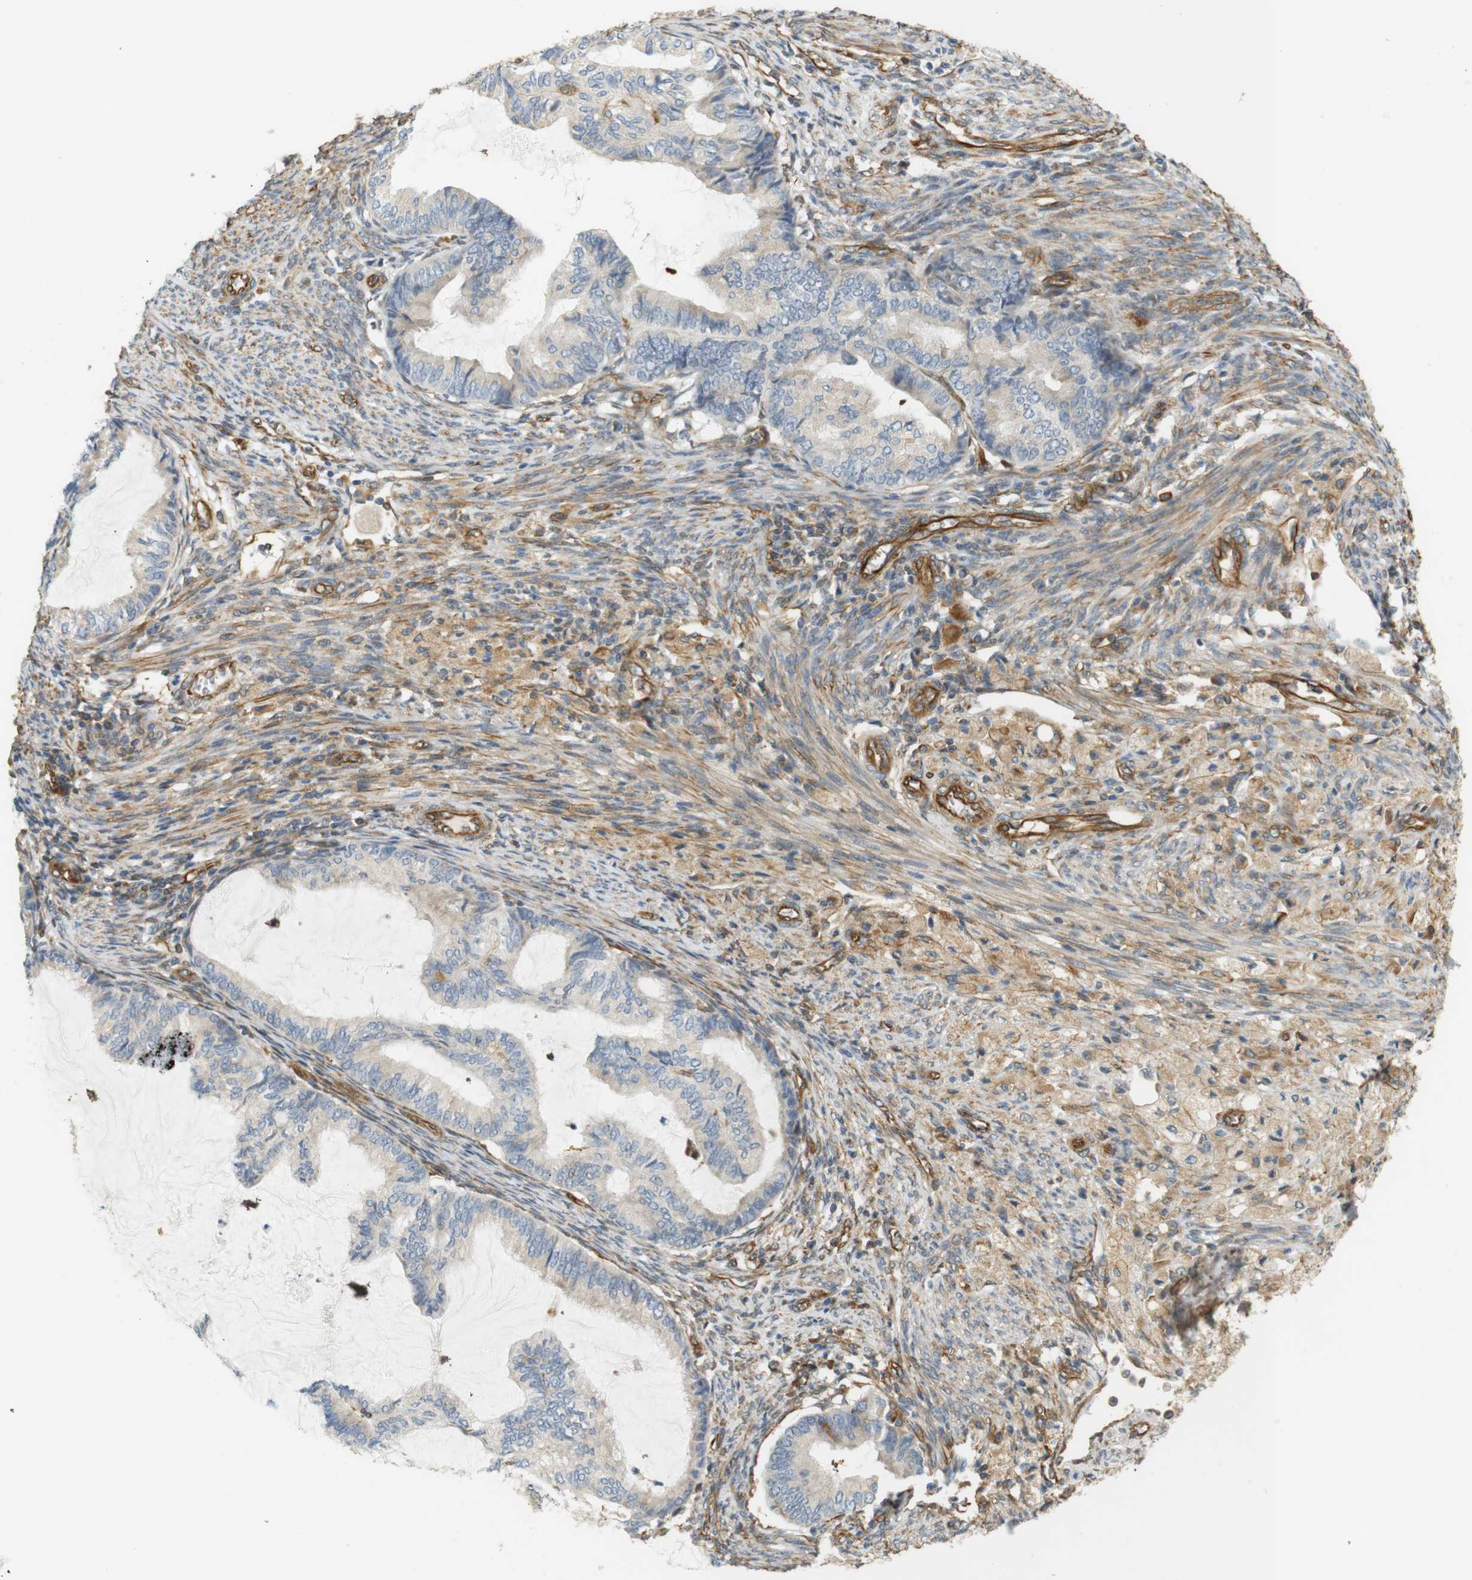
{"staining": {"intensity": "negative", "quantity": "none", "location": "none"}, "tissue": "cervical cancer", "cell_type": "Tumor cells", "image_type": "cancer", "snomed": [{"axis": "morphology", "description": "Normal tissue, NOS"}, {"axis": "morphology", "description": "Adenocarcinoma, NOS"}, {"axis": "topography", "description": "Cervix"}, {"axis": "topography", "description": "Endometrium"}], "caption": "This micrograph is of adenocarcinoma (cervical) stained with immunohistochemistry (IHC) to label a protein in brown with the nuclei are counter-stained blue. There is no staining in tumor cells. Nuclei are stained in blue.", "gene": "CYTH3", "patient": {"sex": "female", "age": 86}}